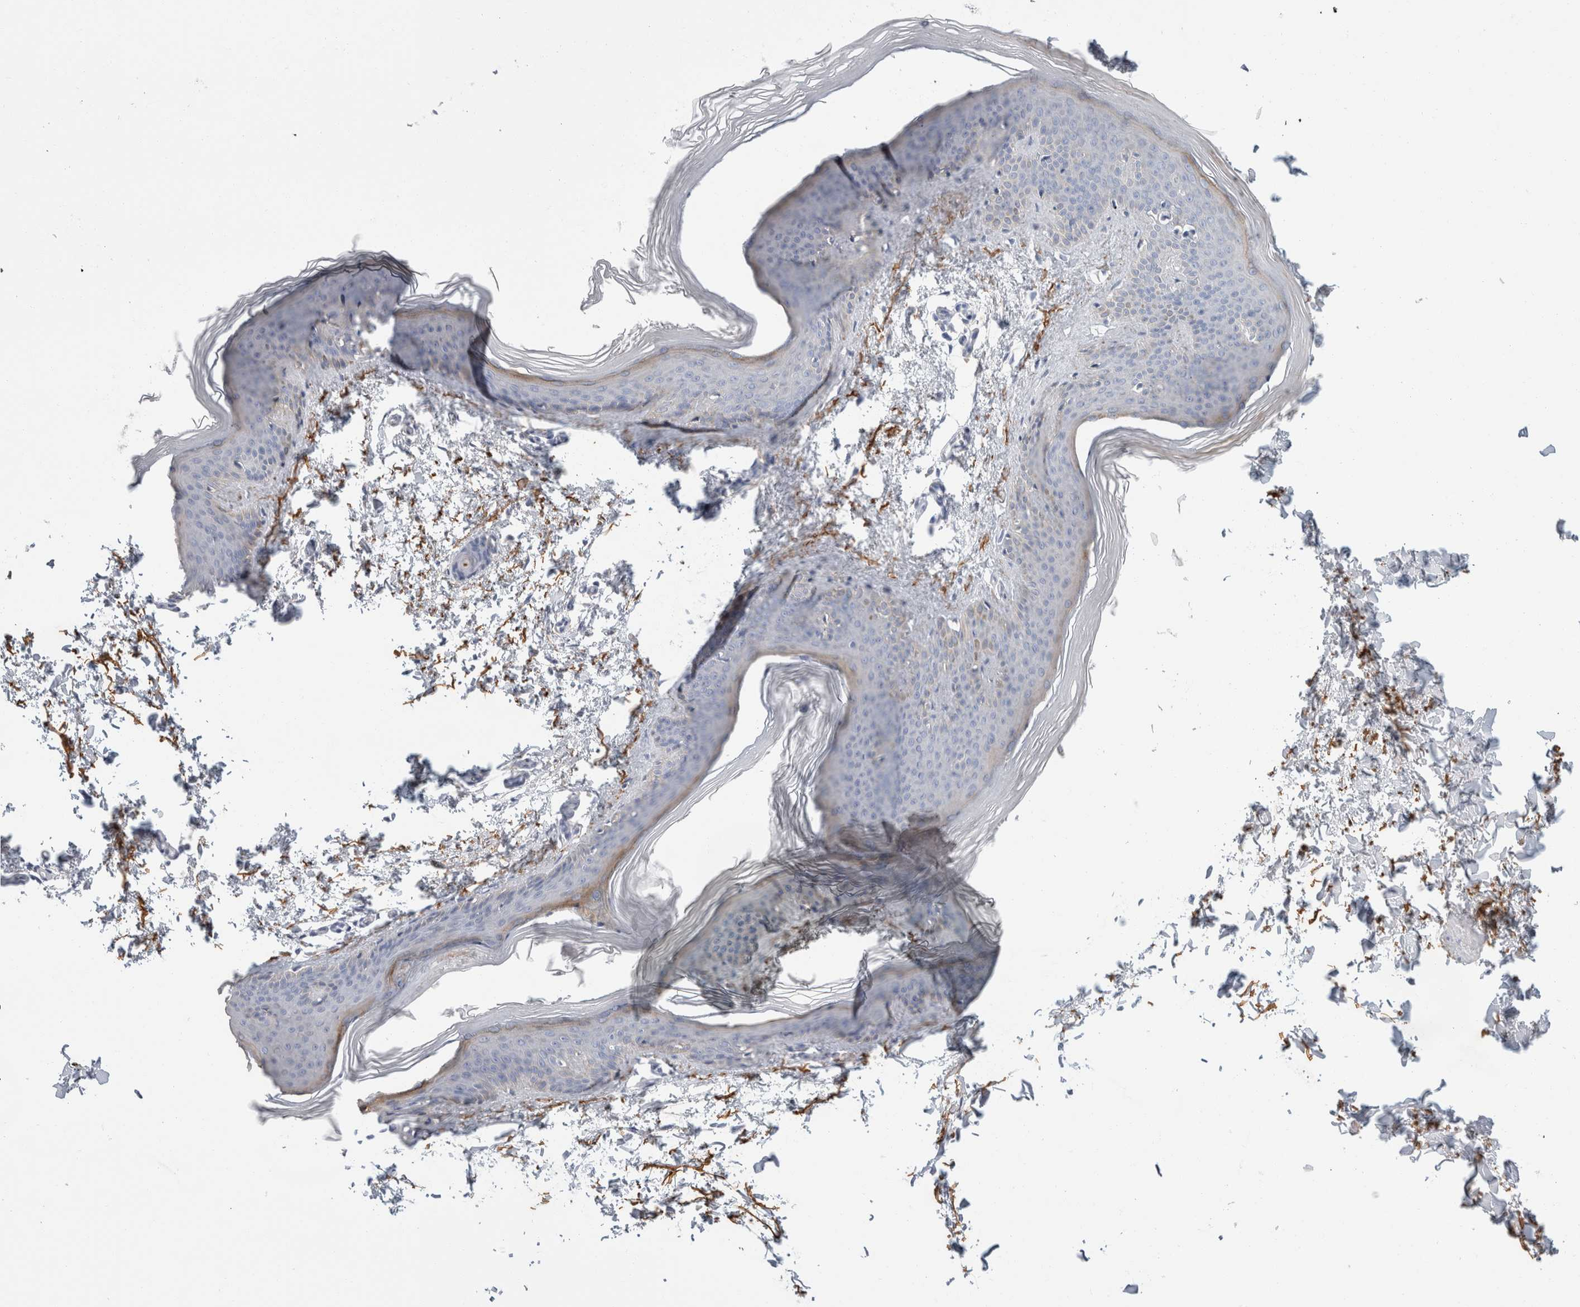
{"staining": {"intensity": "moderate", "quantity": "<25%", "location": "cytoplasmic/membranous"}, "tissue": "skin", "cell_type": "Fibroblasts", "image_type": "normal", "snomed": [{"axis": "morphology", "description": "Normal tissue, NOS"}, {"axis": "topography", "description": "Skin"}], "caption": "Skin stained for a protein displays moderate cytoplasmic/membranous positivity in fibroblasts. The staining was performed using DAB, with brown indicating positive protein expression. Nuclei are stained blue with hematoxylin.", "gene": "CD55", "patient": {"sex": "female", "age": 27}}